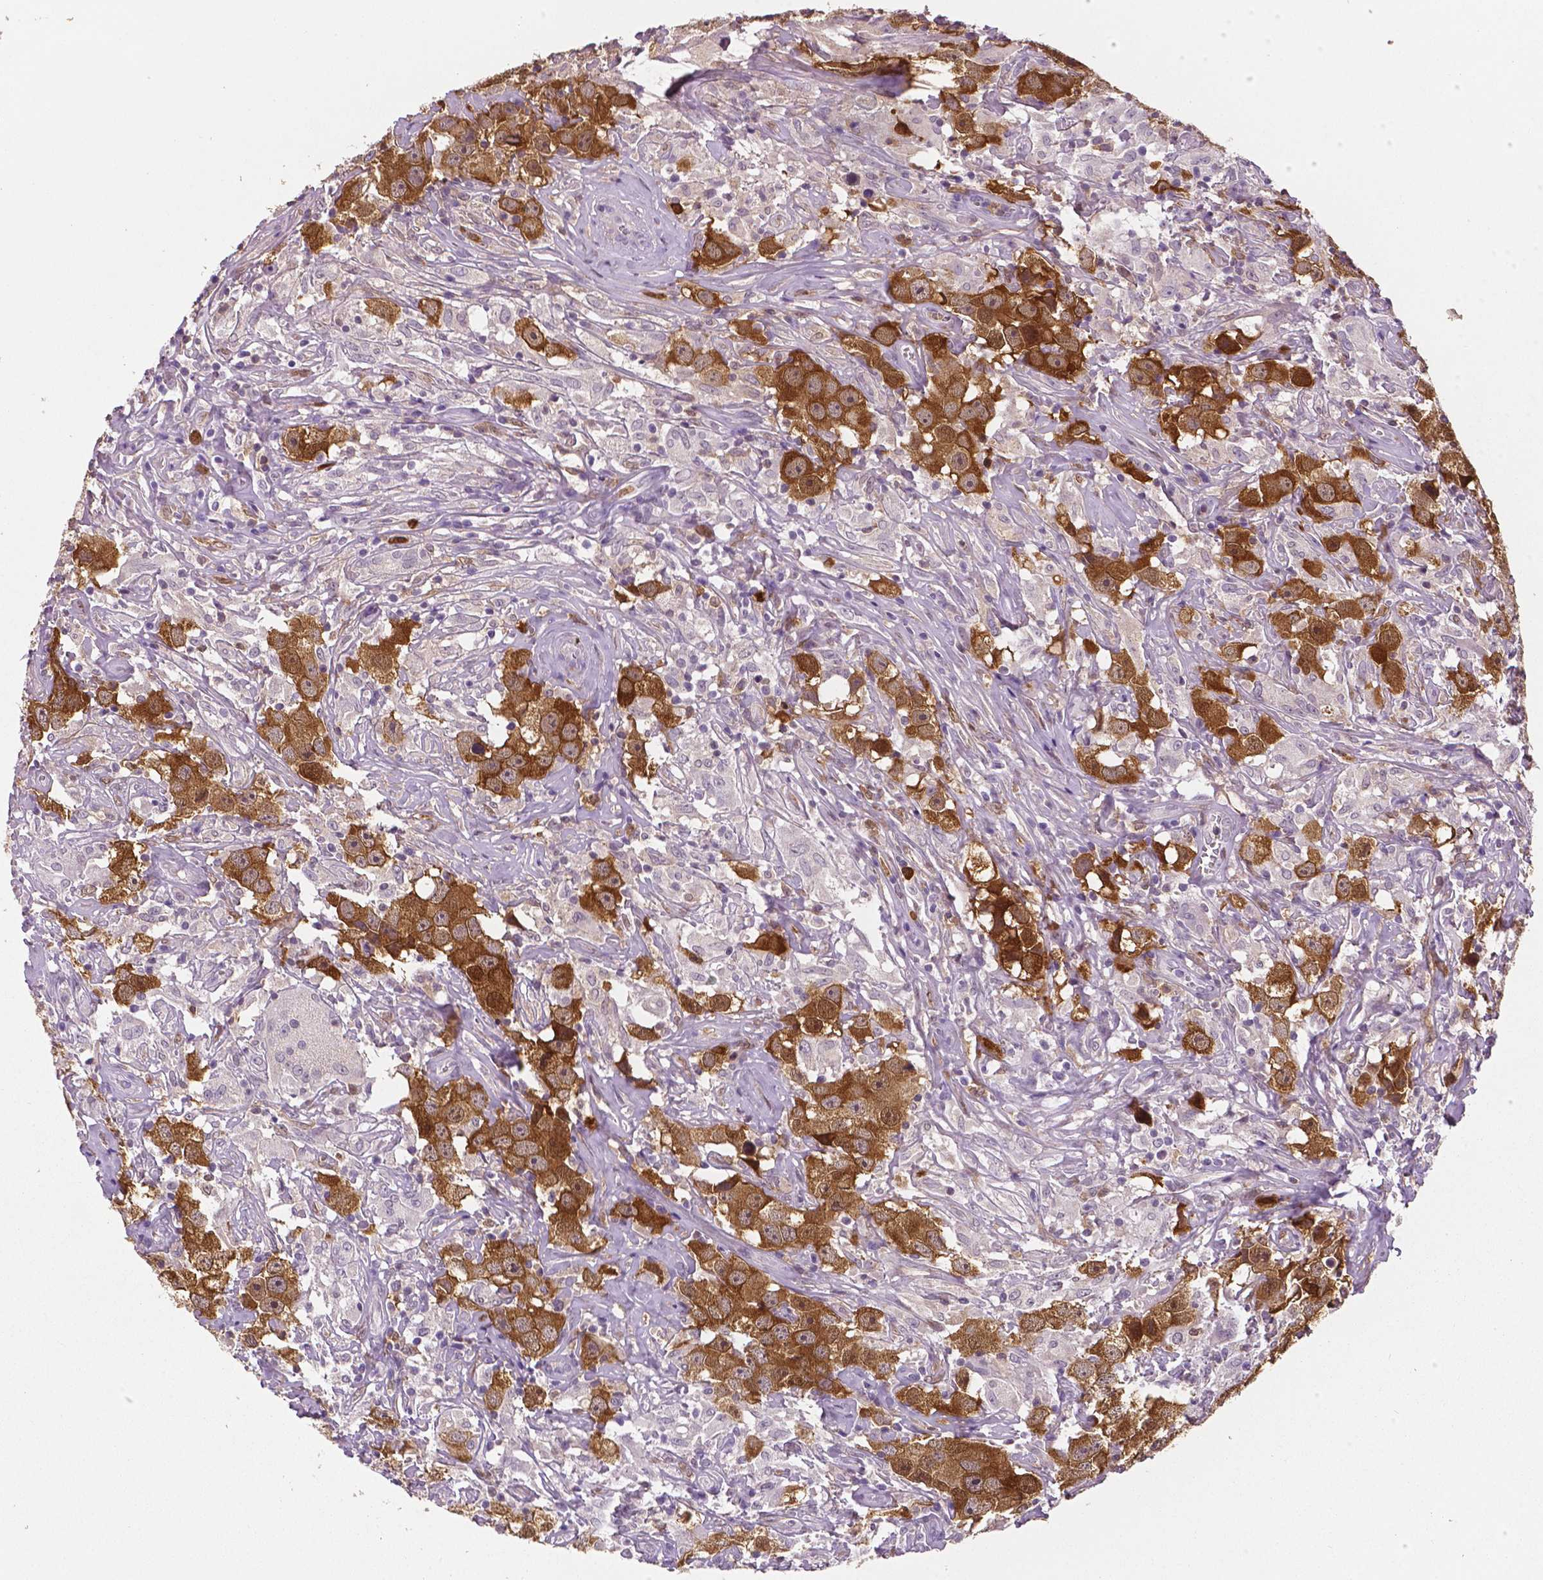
{"staining": {"intensity": "moderate", "quantity": ">75%", "location": "cytoplasmic/membranous,nuclear"}, "tissue": "testis cancer", "cell_type": "Tumor cells", "image_type": "cancer", "snomed": [{"axis": "morphology", "description": "Seminoma, NOS"}, {"axis": "topography", "description": "Testis"}], "caption": "IHC micrograph of testis seminoma stained for a protein (brown), which displays medium levels of moderate cytoplasmic/membranous and nuclear staining in about >75% of tumor cells.", "gene": "PHGDH", "patient": {"sex": "male", "age": 49}}